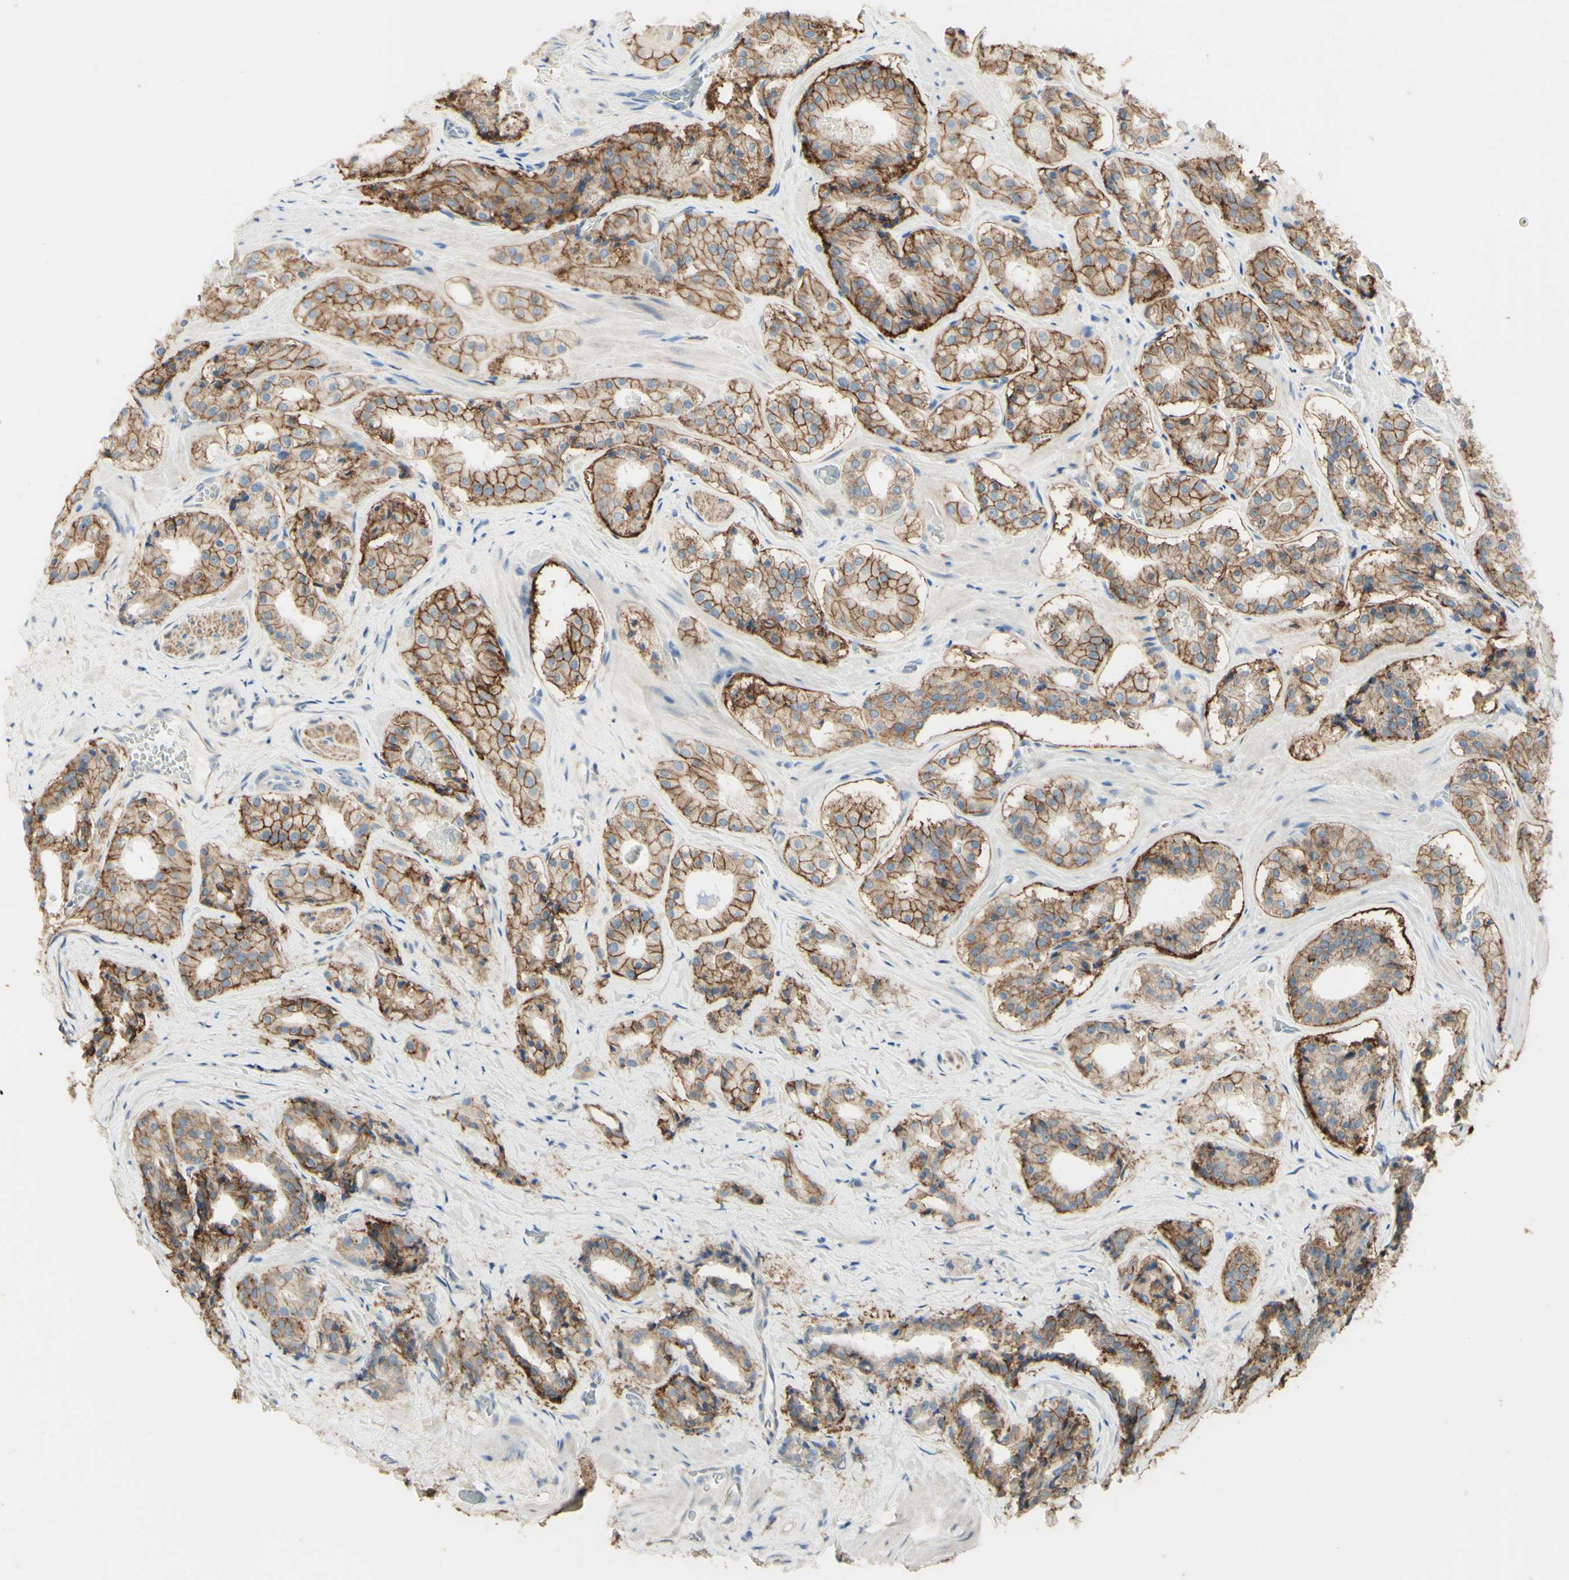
{"staining": {"intensity": "moderate", "quantity": ">75%", "location": "cytoplasmic/membranous"}, "tissue": "prostate cancer", "cell_type": "Tumor cells", "image_type": "cancer", "snomed": [{"axis": "morphology", "description": "Adenocarcinoma, High grade"}, {"axis": "topography", "description": "Prostate"}], "caption": "IHC of human prostate high-grade adenocarcinoma demonstrates medium levels of moderate cytoplasmic/membranous positivity in about >75% of tumor cells.", "gene": "RNF149", "patient": {"sex": "male", "age": 60}}